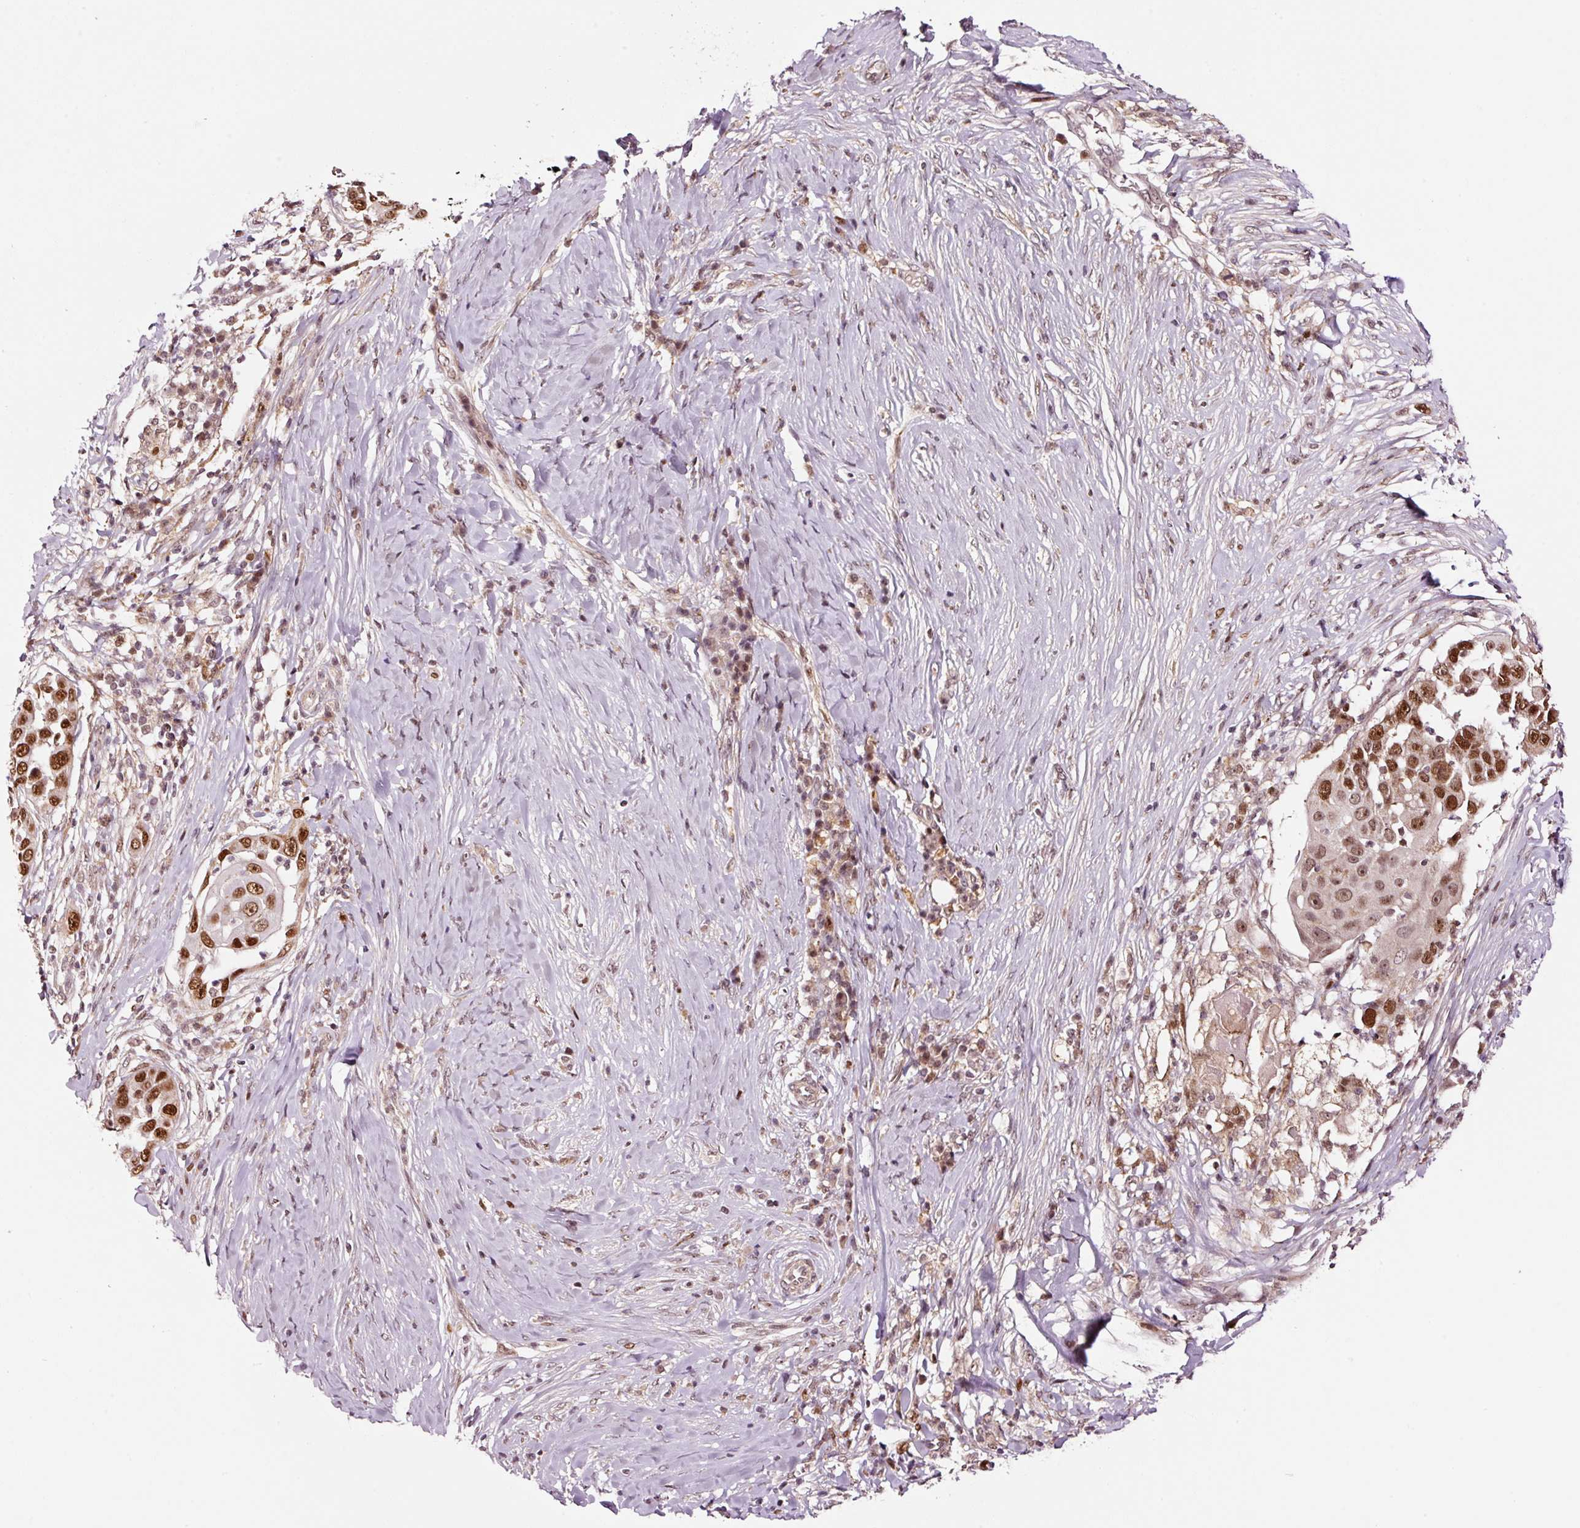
{"staining": {"intensity": "moderate", "quantity": ">75%", "location": "nuclear"}, "tissue": "skin cancer", "cell_type": "Tumor cells", "image_type": "cancer", "snomed": [{"axis": "morphology", "description": "Squamous cell carcinoma, NOS"}, {"axis": "topography", "description": "Skin"}], "caption": "Skin cancer (squamous cell carcinoma) stained for a protein displays moderate nuclear positivity in tumor cells.", "gene": "RFC4", "patient": {"sex": "female", "age": 44}}